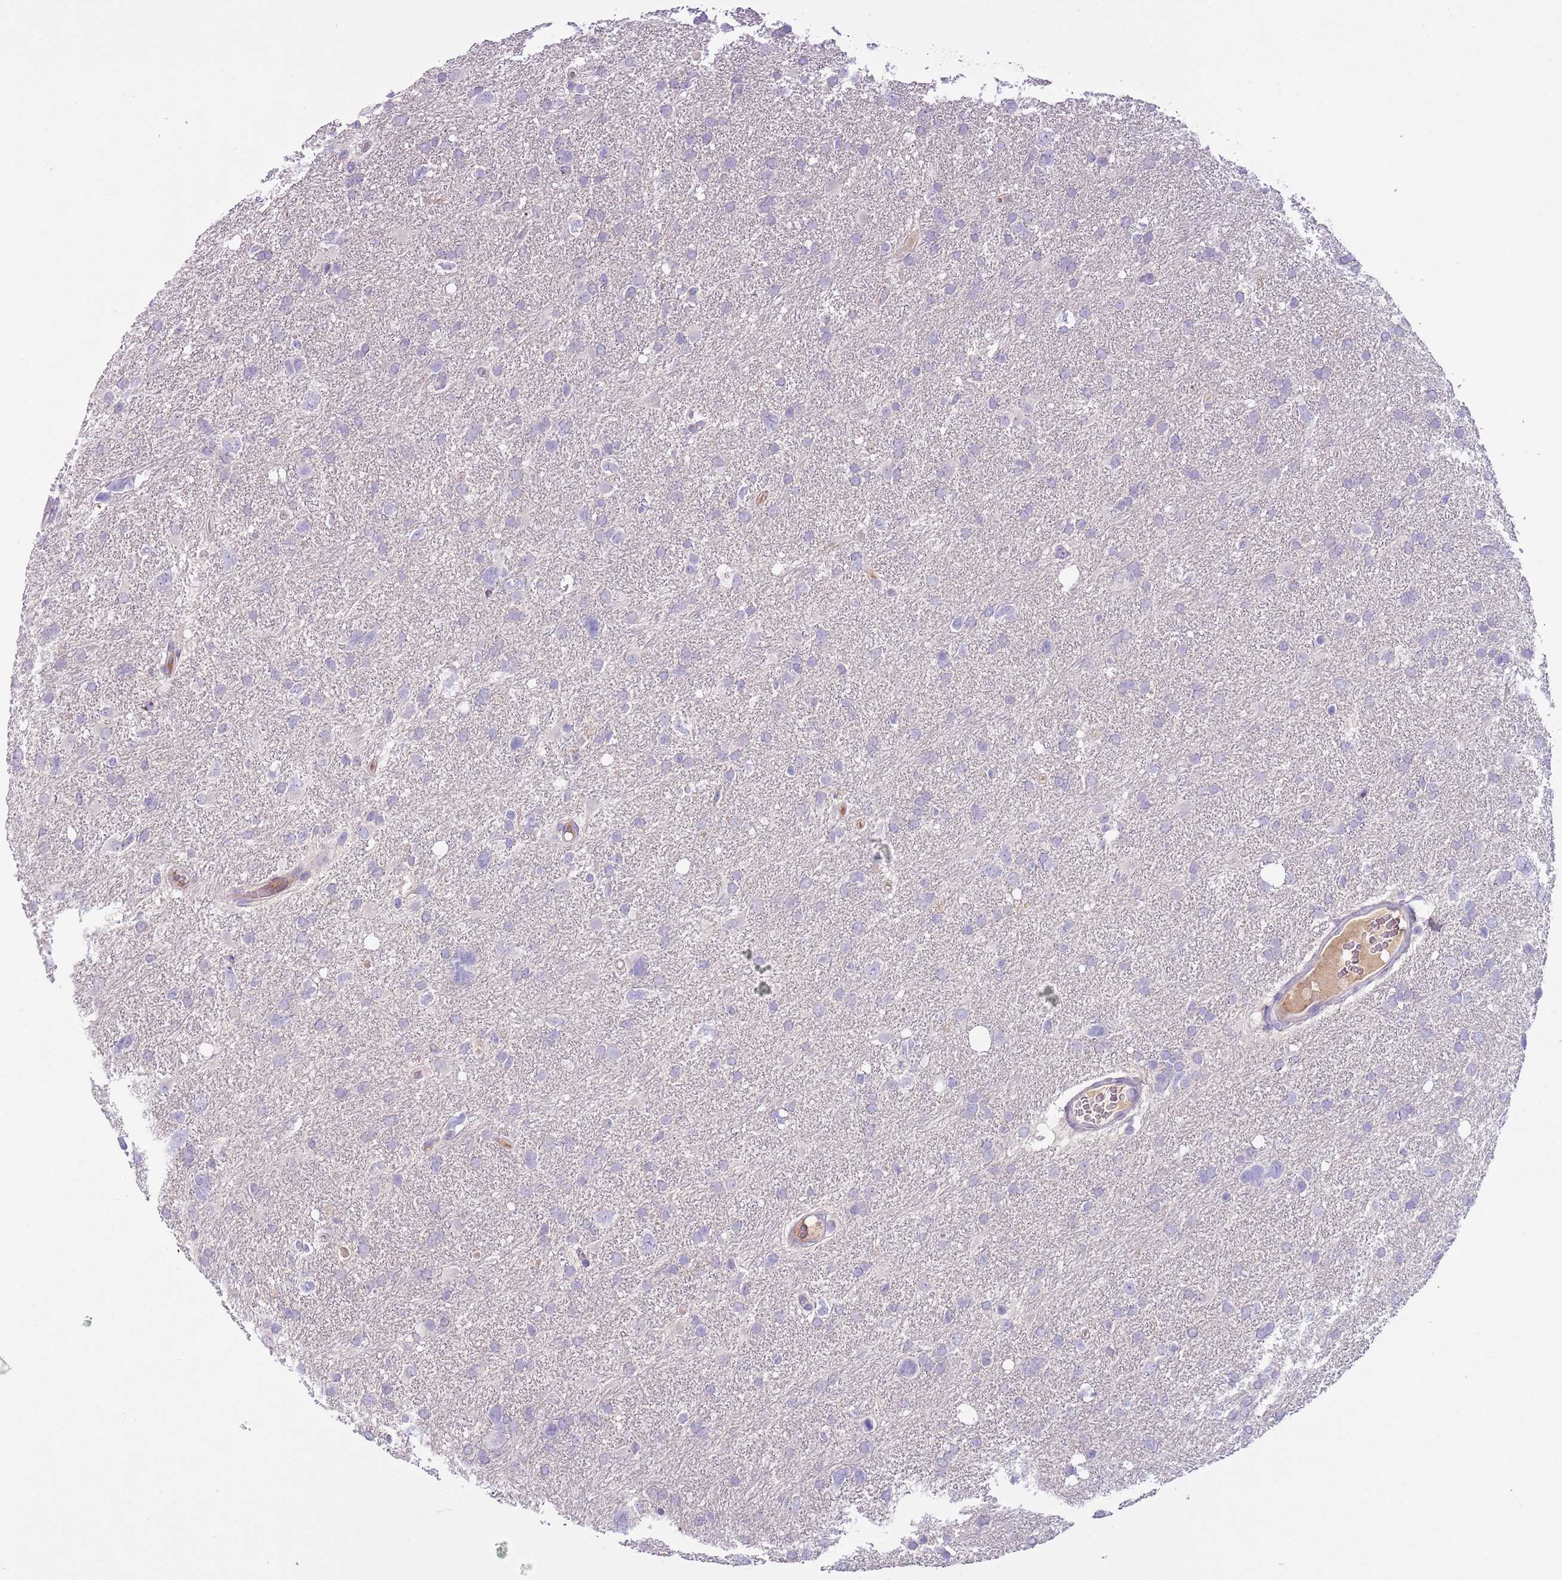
{"staining": {"intensity": "negative", "quantity": "none", "location": "none"}, "tissue": "glioma", "cell_type": "Tumor cells", "image_type": "cancer", "snomed": [{"axis": "morphology", "description": "Glioma, malignant, High grade"}, {"axis": "topography", "description": "Brain"}], "caption": "Malignant glioma (high-grade) was stained to show a protein in brown. There is no significant positivity in tumor cells. Brightfield microscopy of IHC stained with DAB (3,3'-diaminobenzidine) (brown) and hematoxylin (blue), captured at high magnification.", "gene": "HES3", "patient": {"sex": "male", "age": 61}}